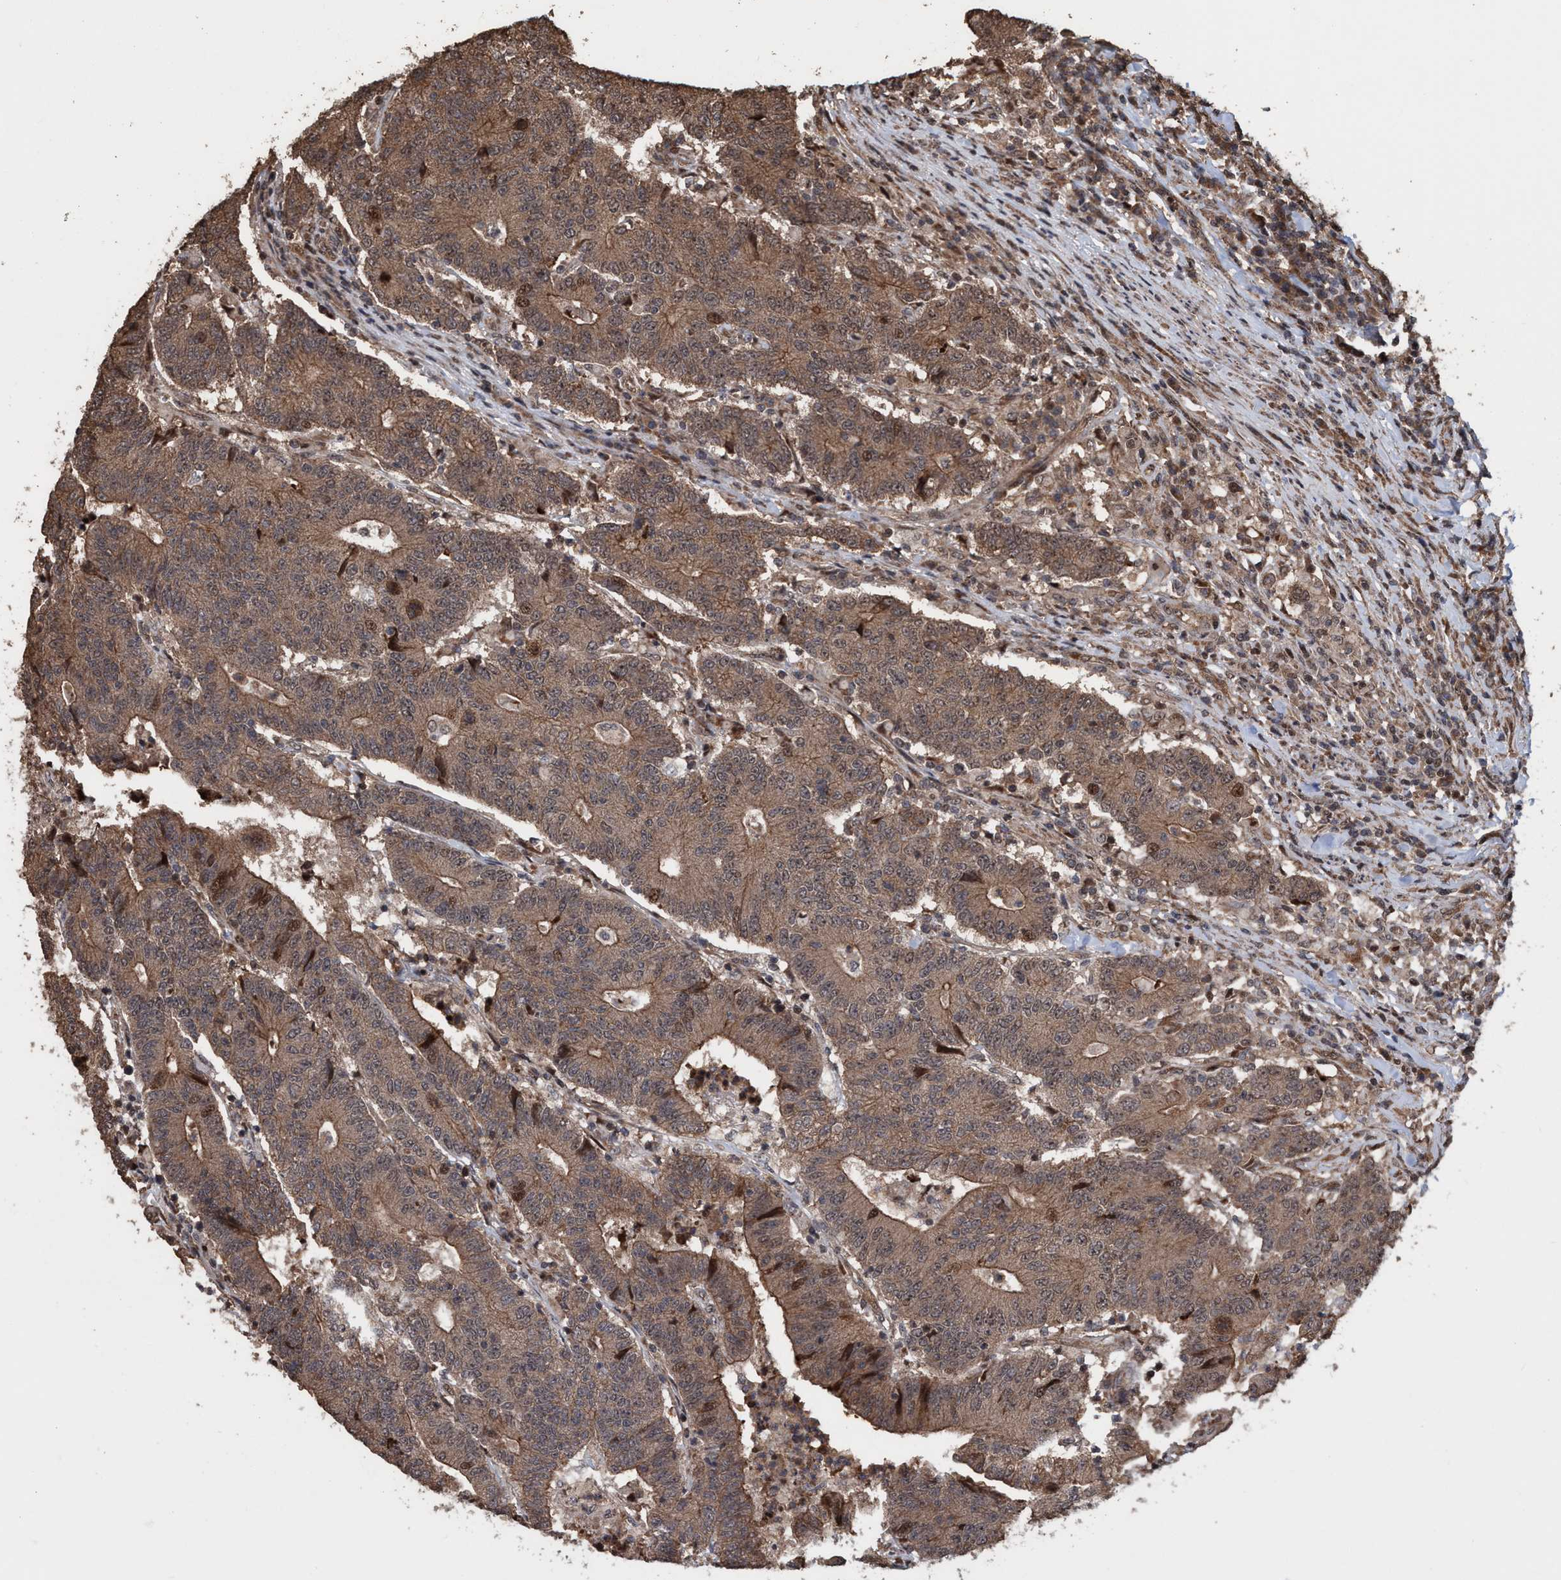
{"staining": {"intensity": "weak", "quantity": ">75%", "location": "cytoplasmic/membranous,nuclear"}, "tissue": "colorectal cancer", "cell_type": "Tumor cells", "image_type": "cancer", "snomed": [{"axis": "morphology", "description": "Normal tissue, NOS"}, {"axis": "morphology", "description": "Adenocarcinoma, NOS"}, {"axis": "topography", "description": "Colon"}], "caption": "A micrograph showing weak cytoplasmic/membranous and nuclear positivity in approximately >75% of tumor cells in adenocarcinoma (colorectal), as visualized by brown immunohistochemical staining.", "gene": "TRPC7", "patient": {"sex": "female", "age": 75}}